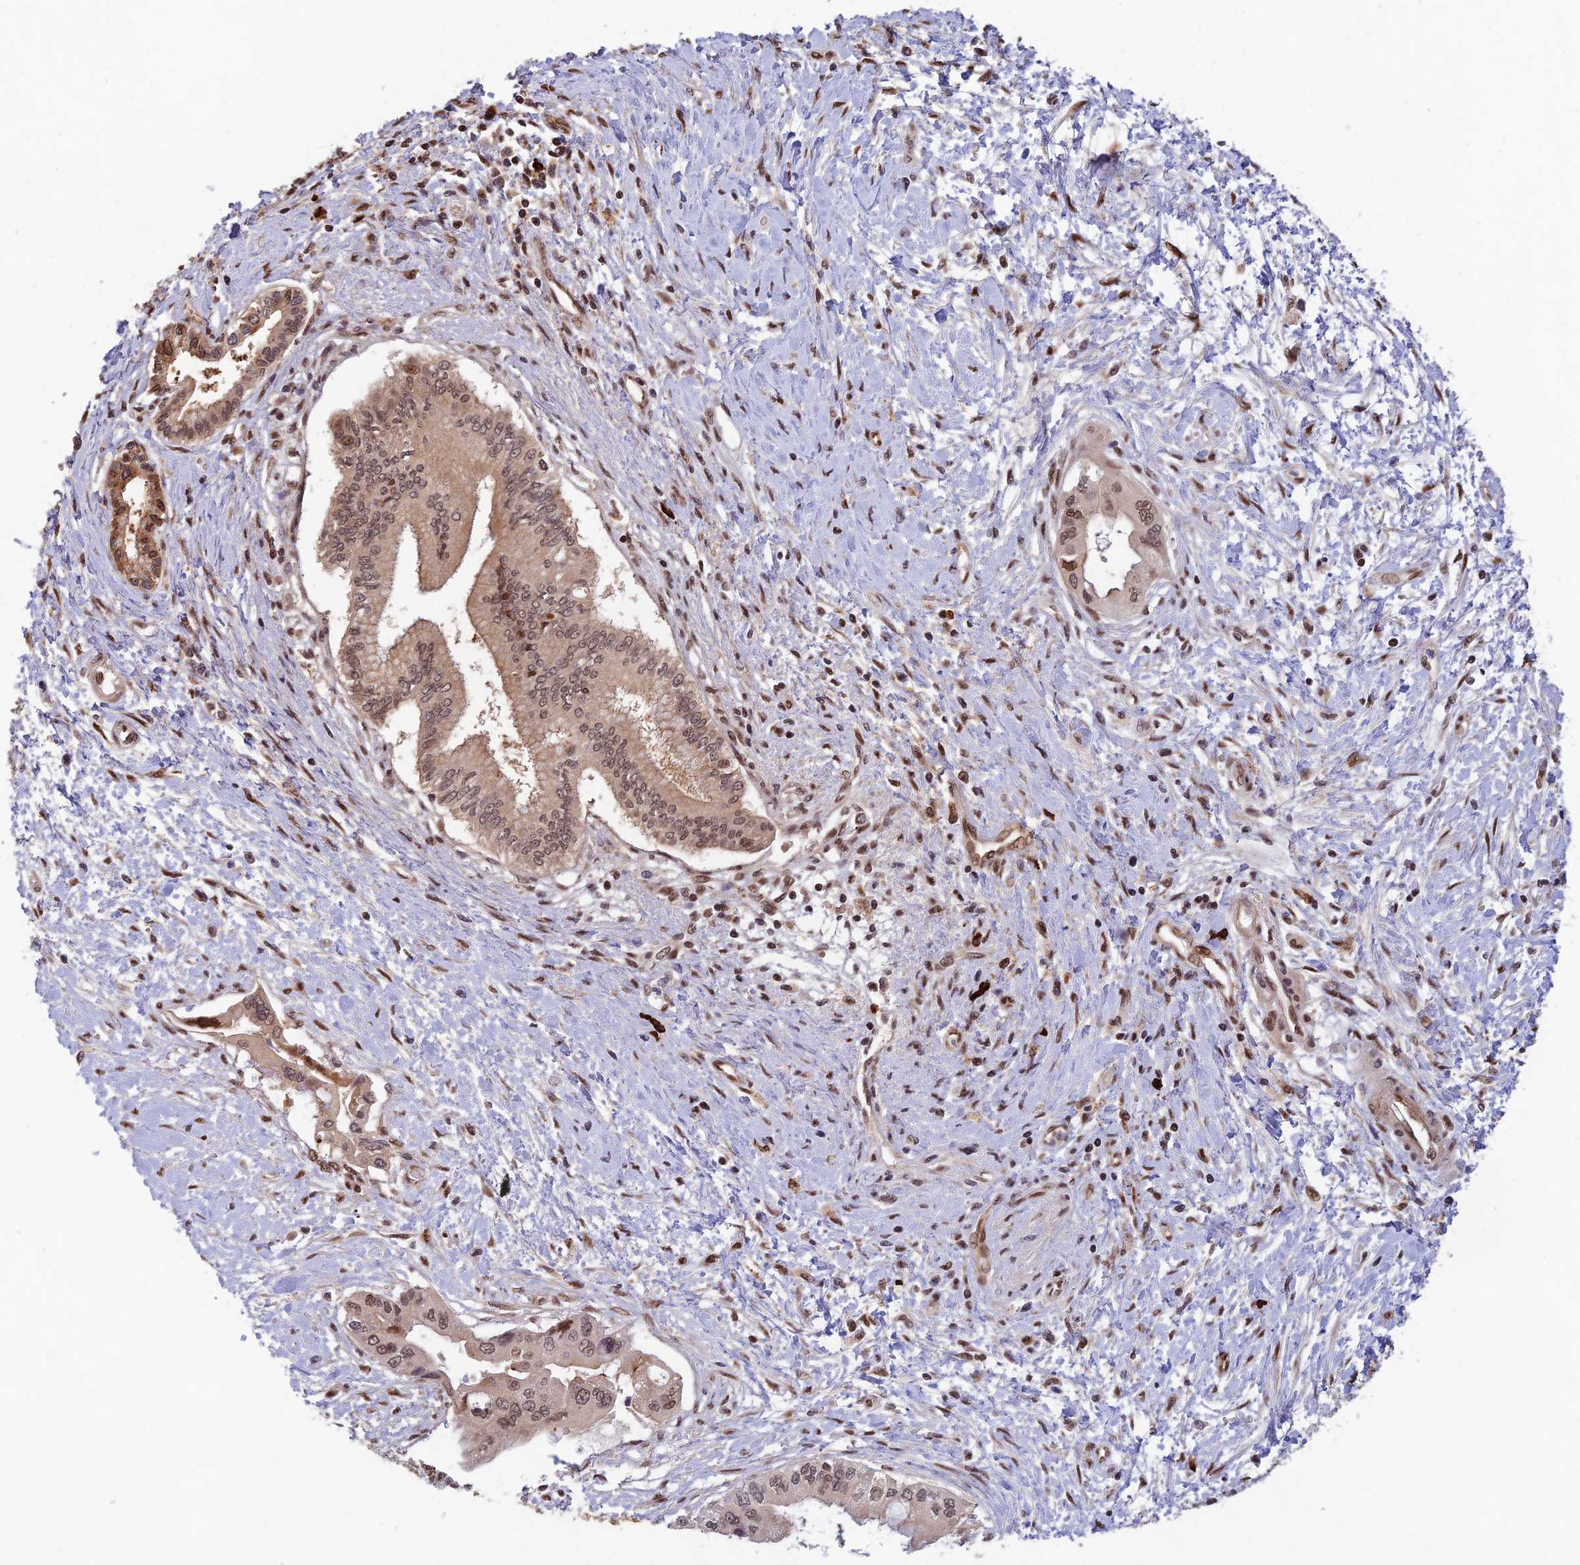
{"staining": {"intensity": "moderate", "quantity": ">75%", "location": "nuclear"}, "tissue": "pancreatic cancer", "cell_type": "Tumor cells", "image_type": "cancer", "snomed": [{"axis": "morphology", "description": "Adenocarcinoma, NOS"}, {"axis": "topography", "description": "Pancreas"}], "caption": "Adenocarcinoma (pancreatic) was stained to show a protein in brown. There is medium levels of moderate nuclear positivity in about >75% of tumor cells.", "gene": "ZNF565", "patient": {"sex": "male", "age": 46}}